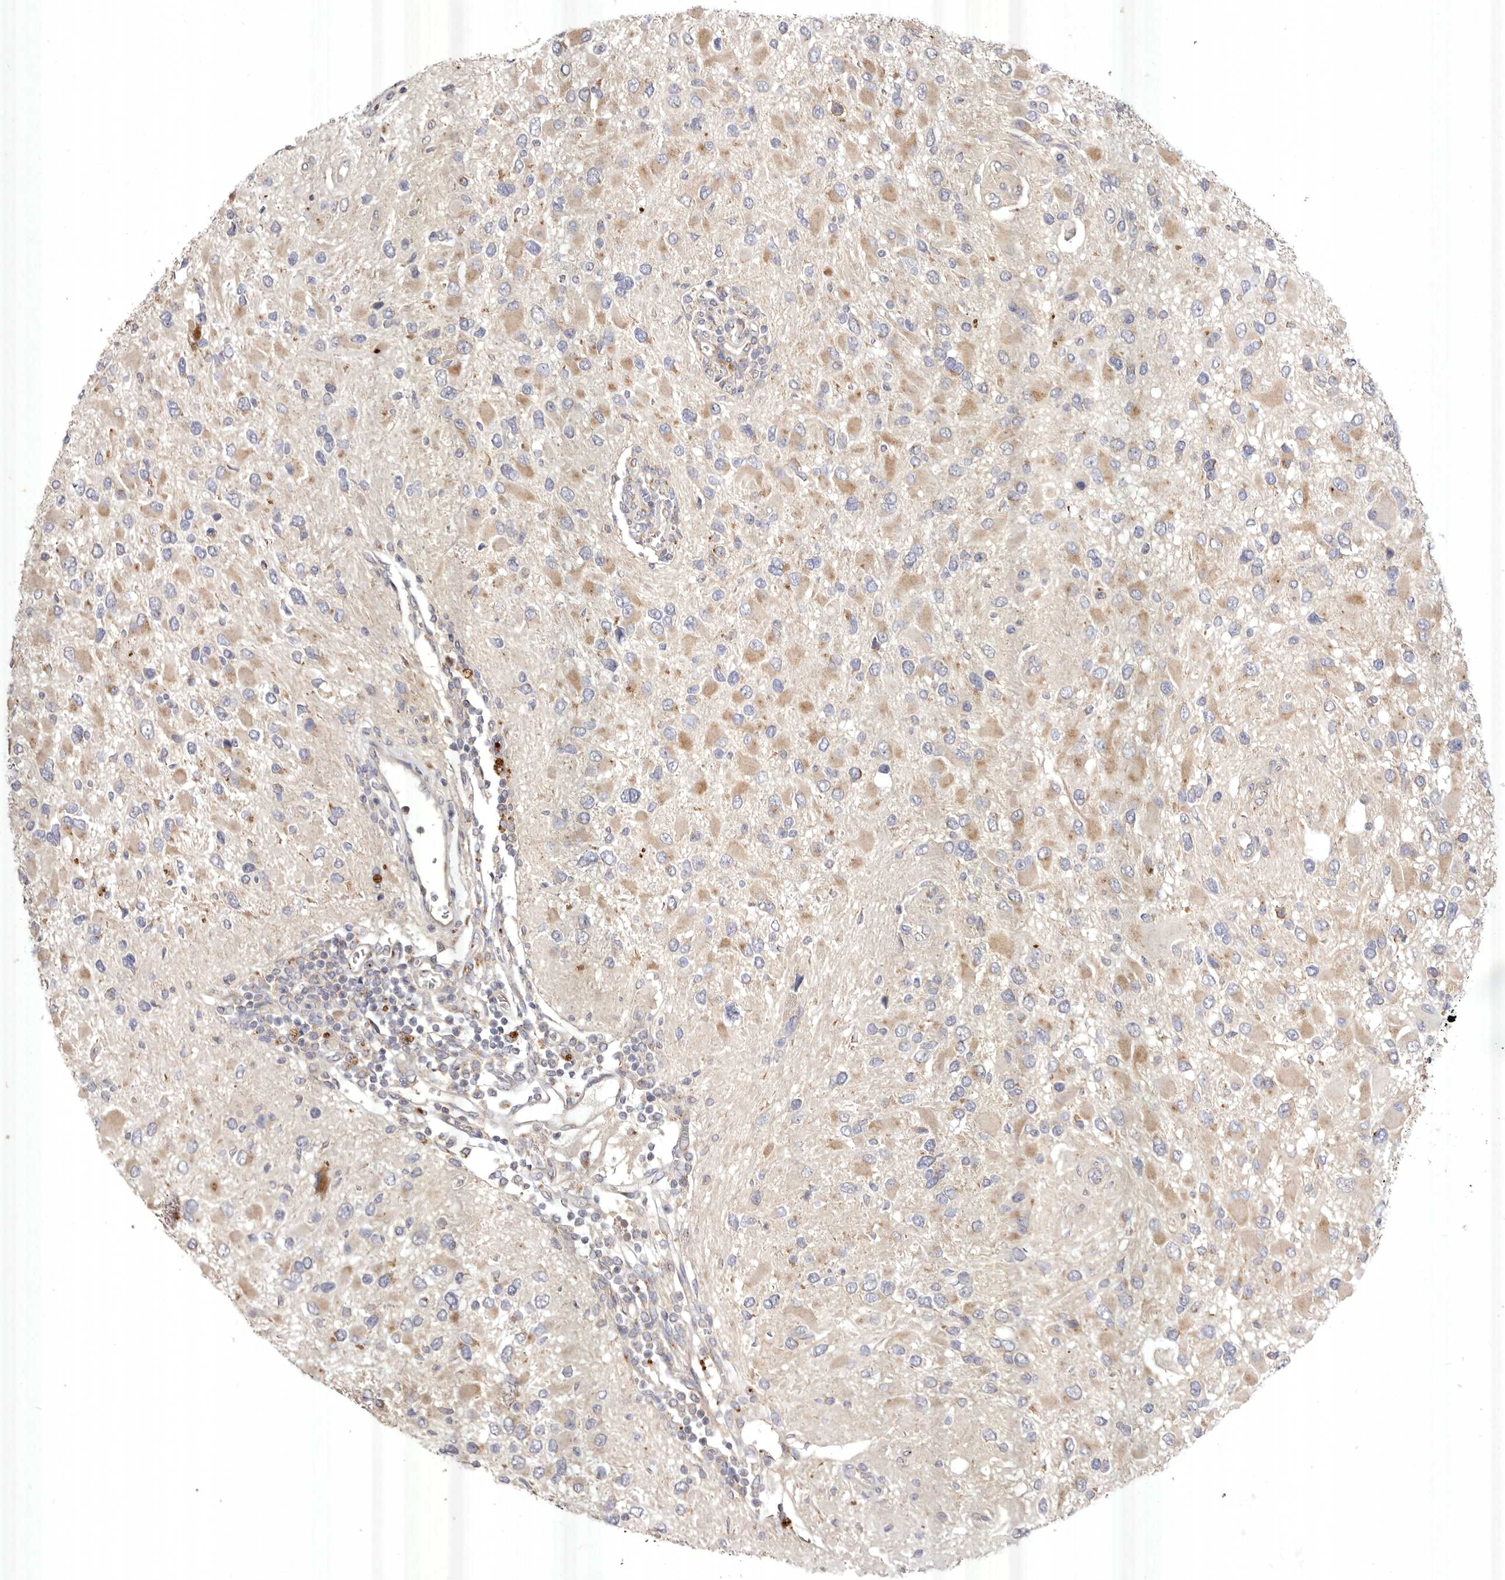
{"staining": {"intensity": "weak", "quantity": ">75%", "location": "cytoplasmic/membranous"}, "tissue": "glioma", "cell_type": "Tumor cells", "image_type": "cancer", "snomed": [{"axis": "morphology", "description": "Glioma, malignant, High grade"}, {"axis": "topography", "description": "Brain"}], "caption": "Protein expression analysis of glioma demonstrates weak cytoplasmic/membranous expression in approximately >75% of tumor cells.", "gene": "USP24", "patient": {"sex": "male", "age": 53}}